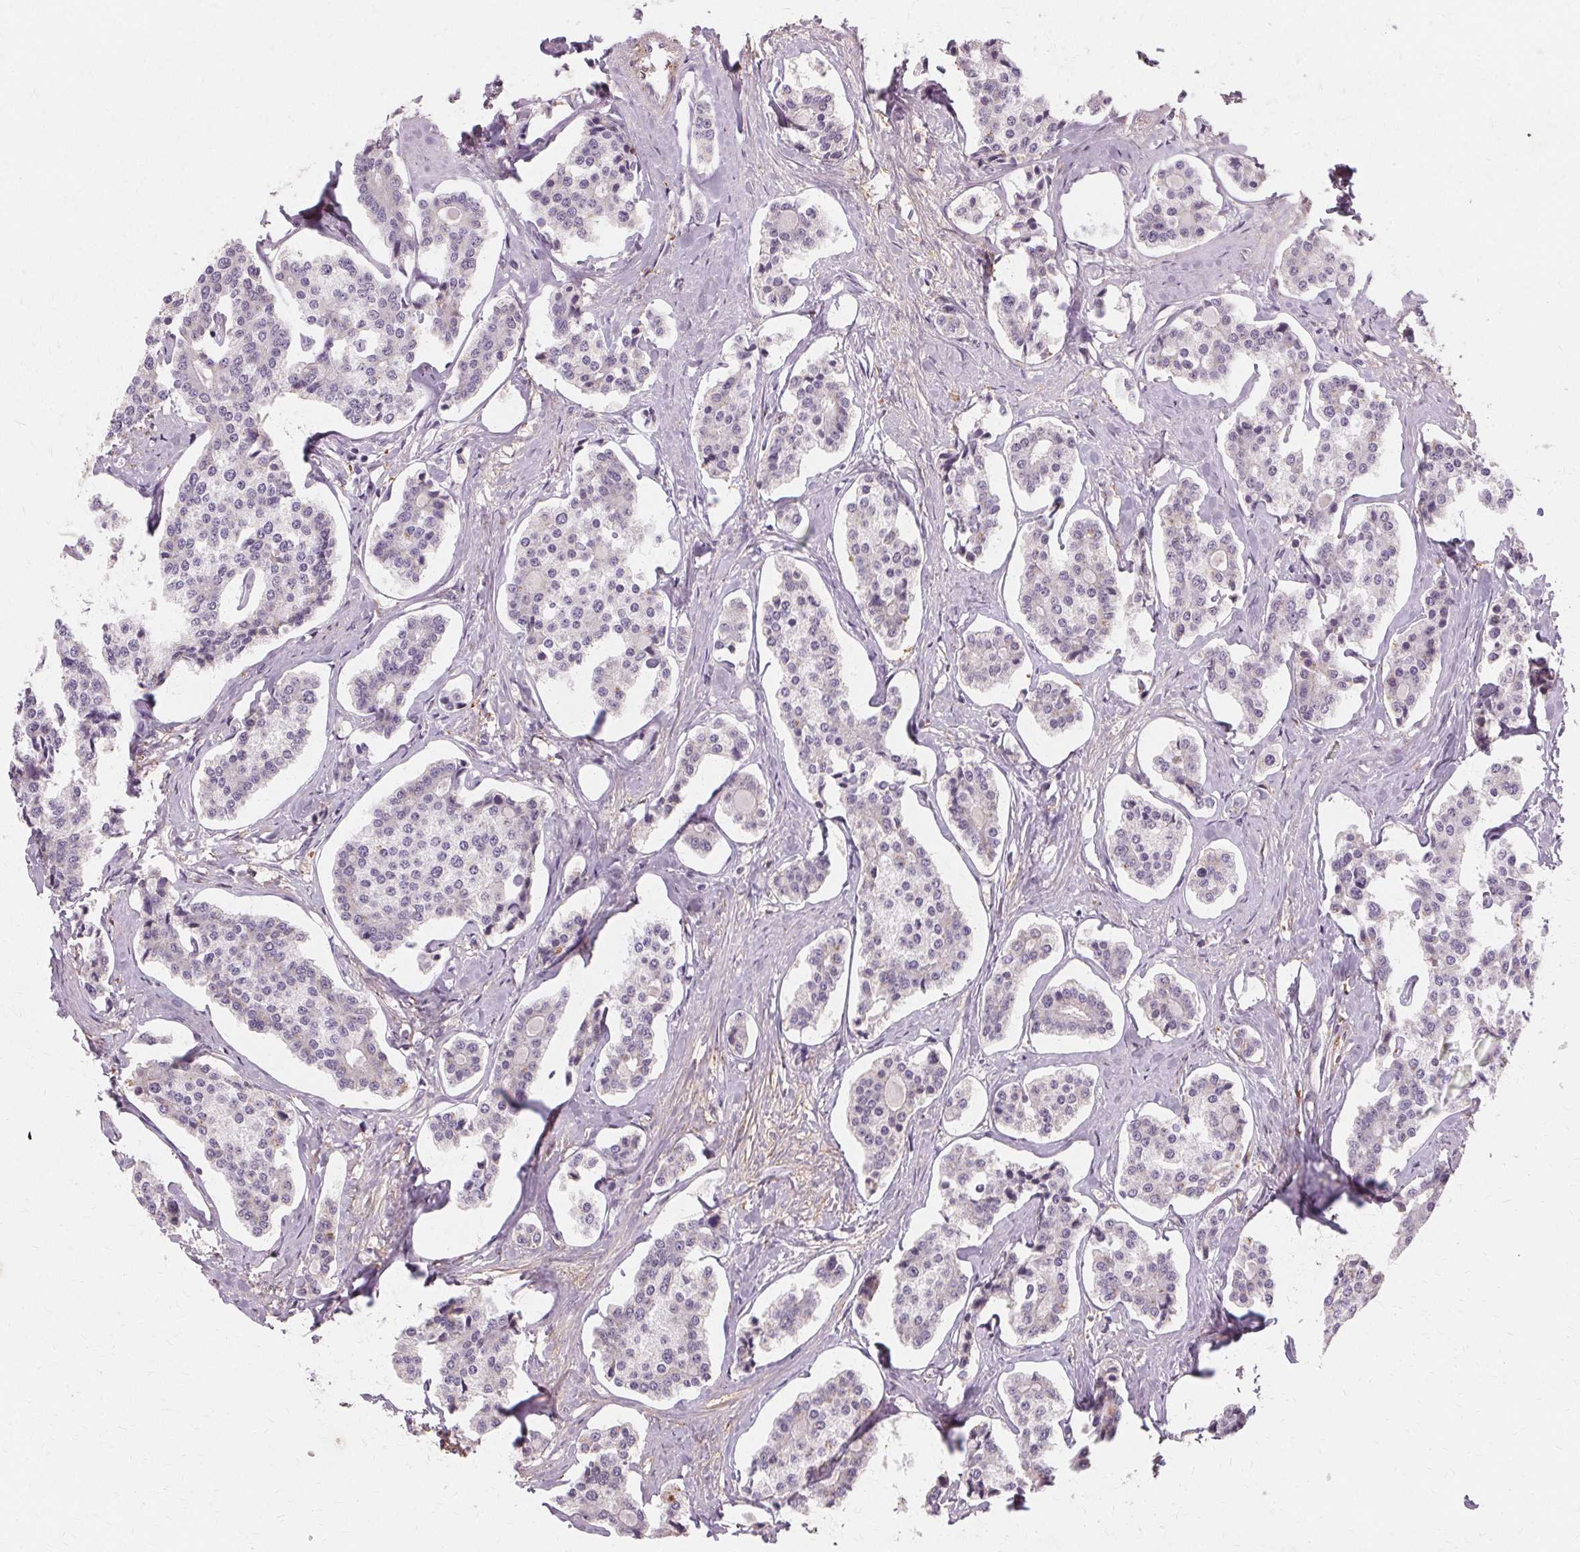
{"staining": {"intensity": "negative", "quantity": "none", "location": "none"}, "tissue": "carcinoid", "cell_type": "Tumor cells", "image_type": "cancer", "snomed": [{"axis": "morphology", "description": "Carcinoid, malignant, NOS"}, {"axis": "topography", "description": "Small intestine"}], "caption": "An IHC photomicrograph of carcinoid is shown. There is no staining in tumor cells of carcinoid.", "gene": "IFNGR1", "patient": {"sex": "female", "age": 65}}